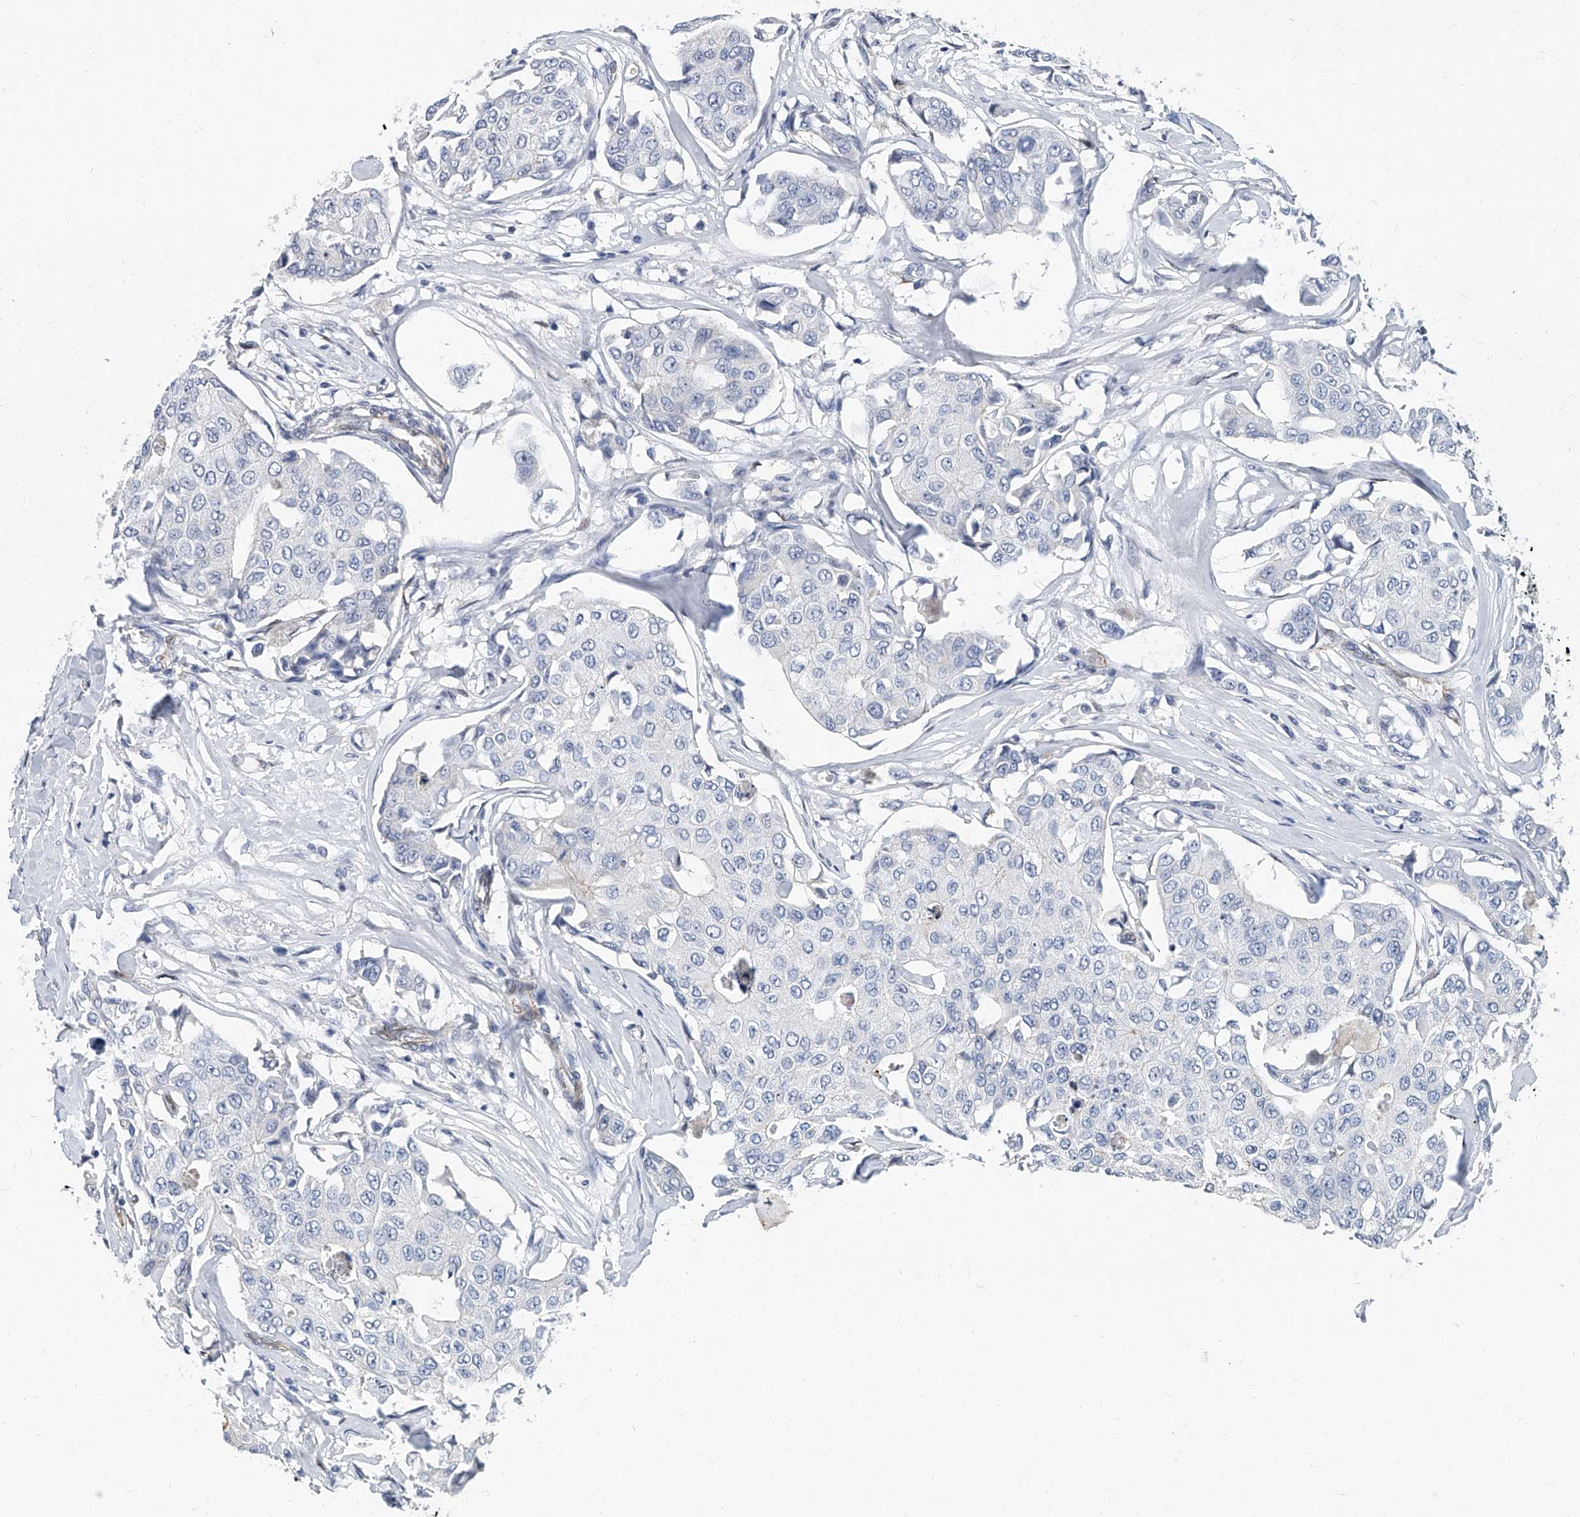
{"staining": {"intensity": "negative", "quantity": "none", "location": "none"}, "tissue": "breast cancer", "cell_type": "Tumor cells", "image_type": "cancer", "snomed": [{"axis": "morphology", "description": "Duct carcinoma"}, {"axis": "topography", "description": "Breast"}], "caption": "High power microscopy image of an immunohistochemistry photomicrograph of breast invasive ductal carcinoma, revealing no significant positivity in tumor cells.", "gene": "KIRREL1", "patient": {"sex": "female", "age": 80}}